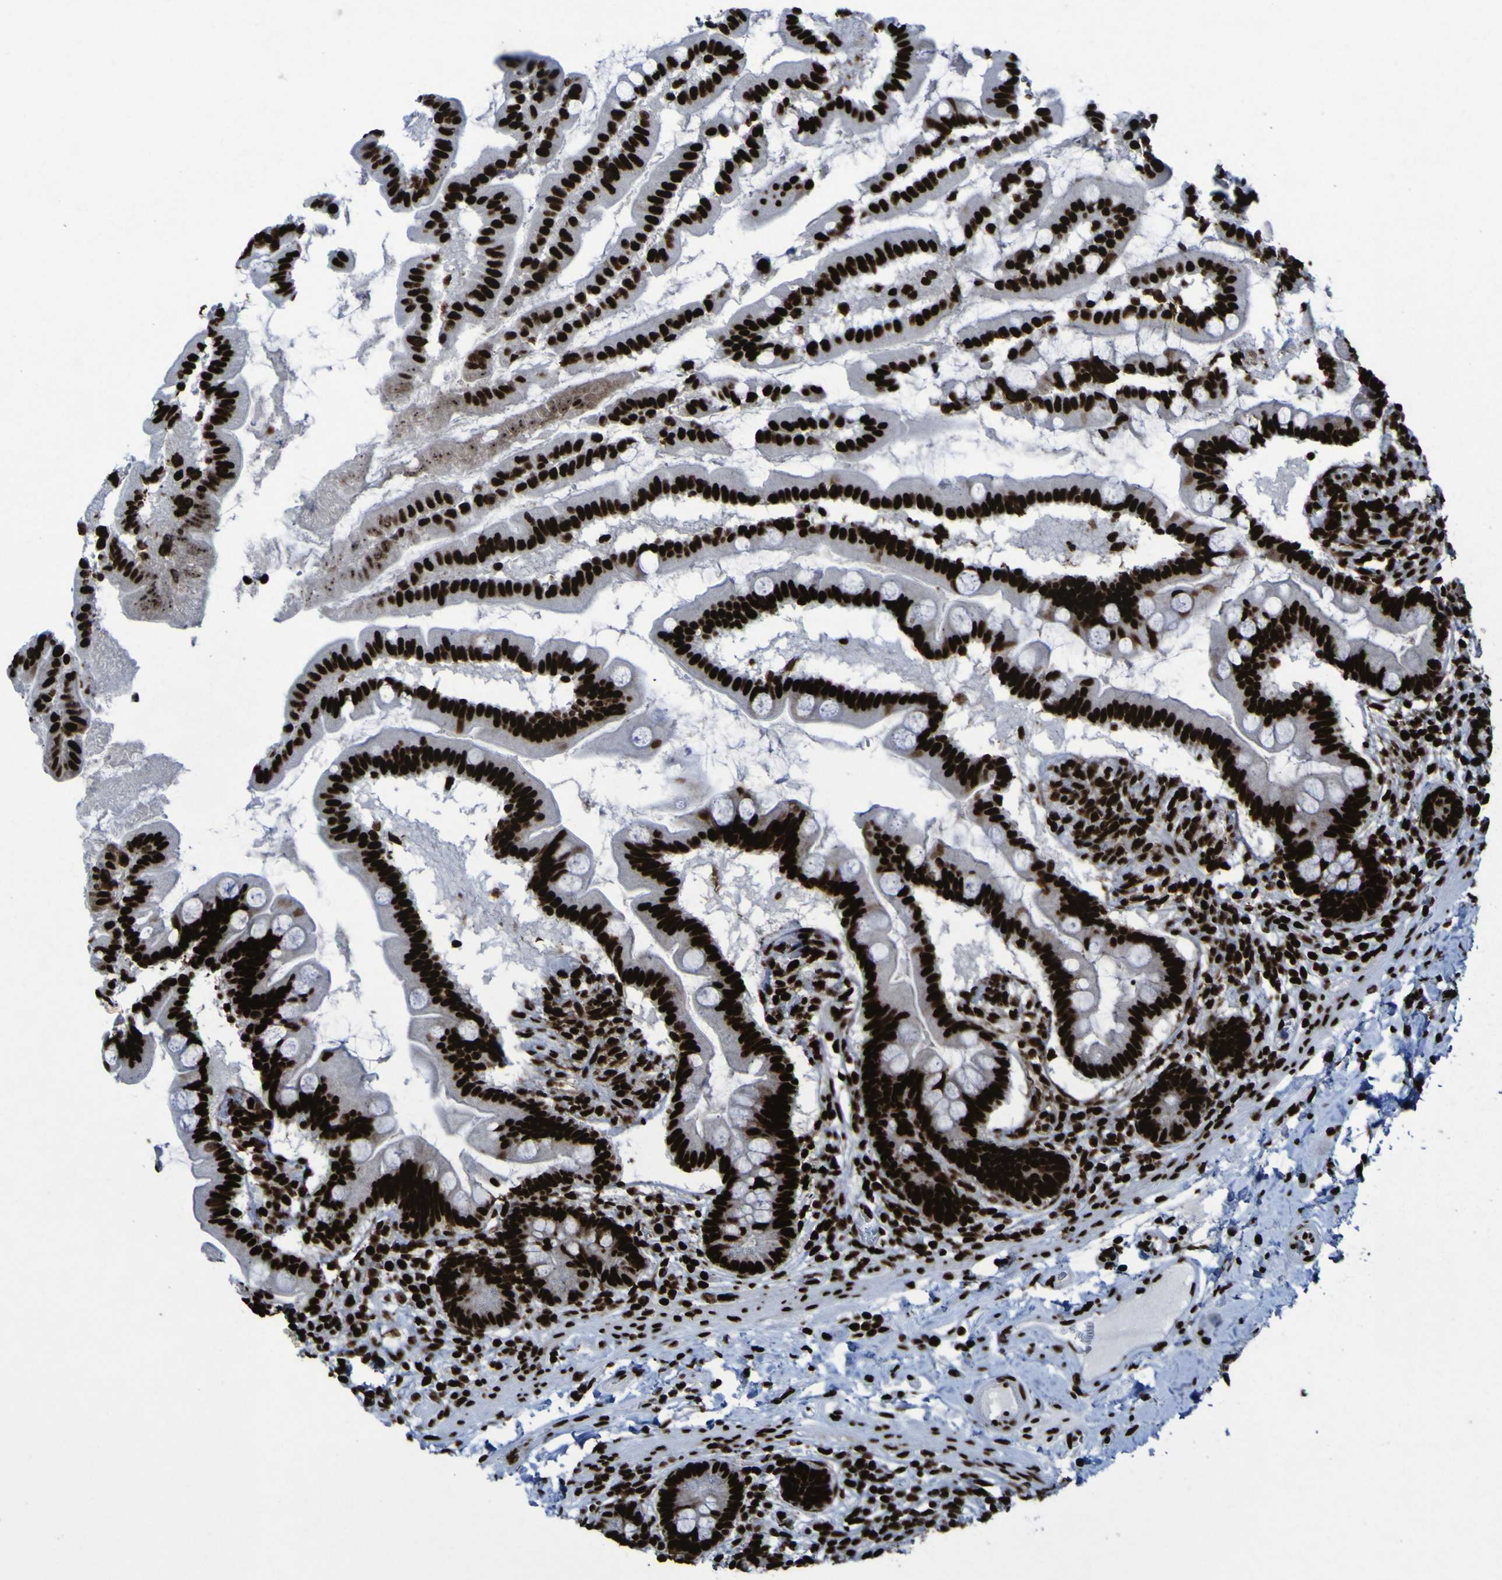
{"staining": {"intensity": "strong", "quantity": ">75%", "location": "nuclear"}, "tissue": "small intestine", "cell_type": "Glandular cells", "image_type": "normal", "snomed": [{"axis": "morphology", "description": "Normal tissue, NOS"}, {"axis": "topography", "description": "Small intestine"}], "caption": "Glandular cells display high levels of strong nuclear staining in approximately >75% of cells in benign small intestine. (Brightfield microscopy of DAB IHC at high magnification).", "gene": "NPM1", "patient": {"sex": "female", "age": 56}}